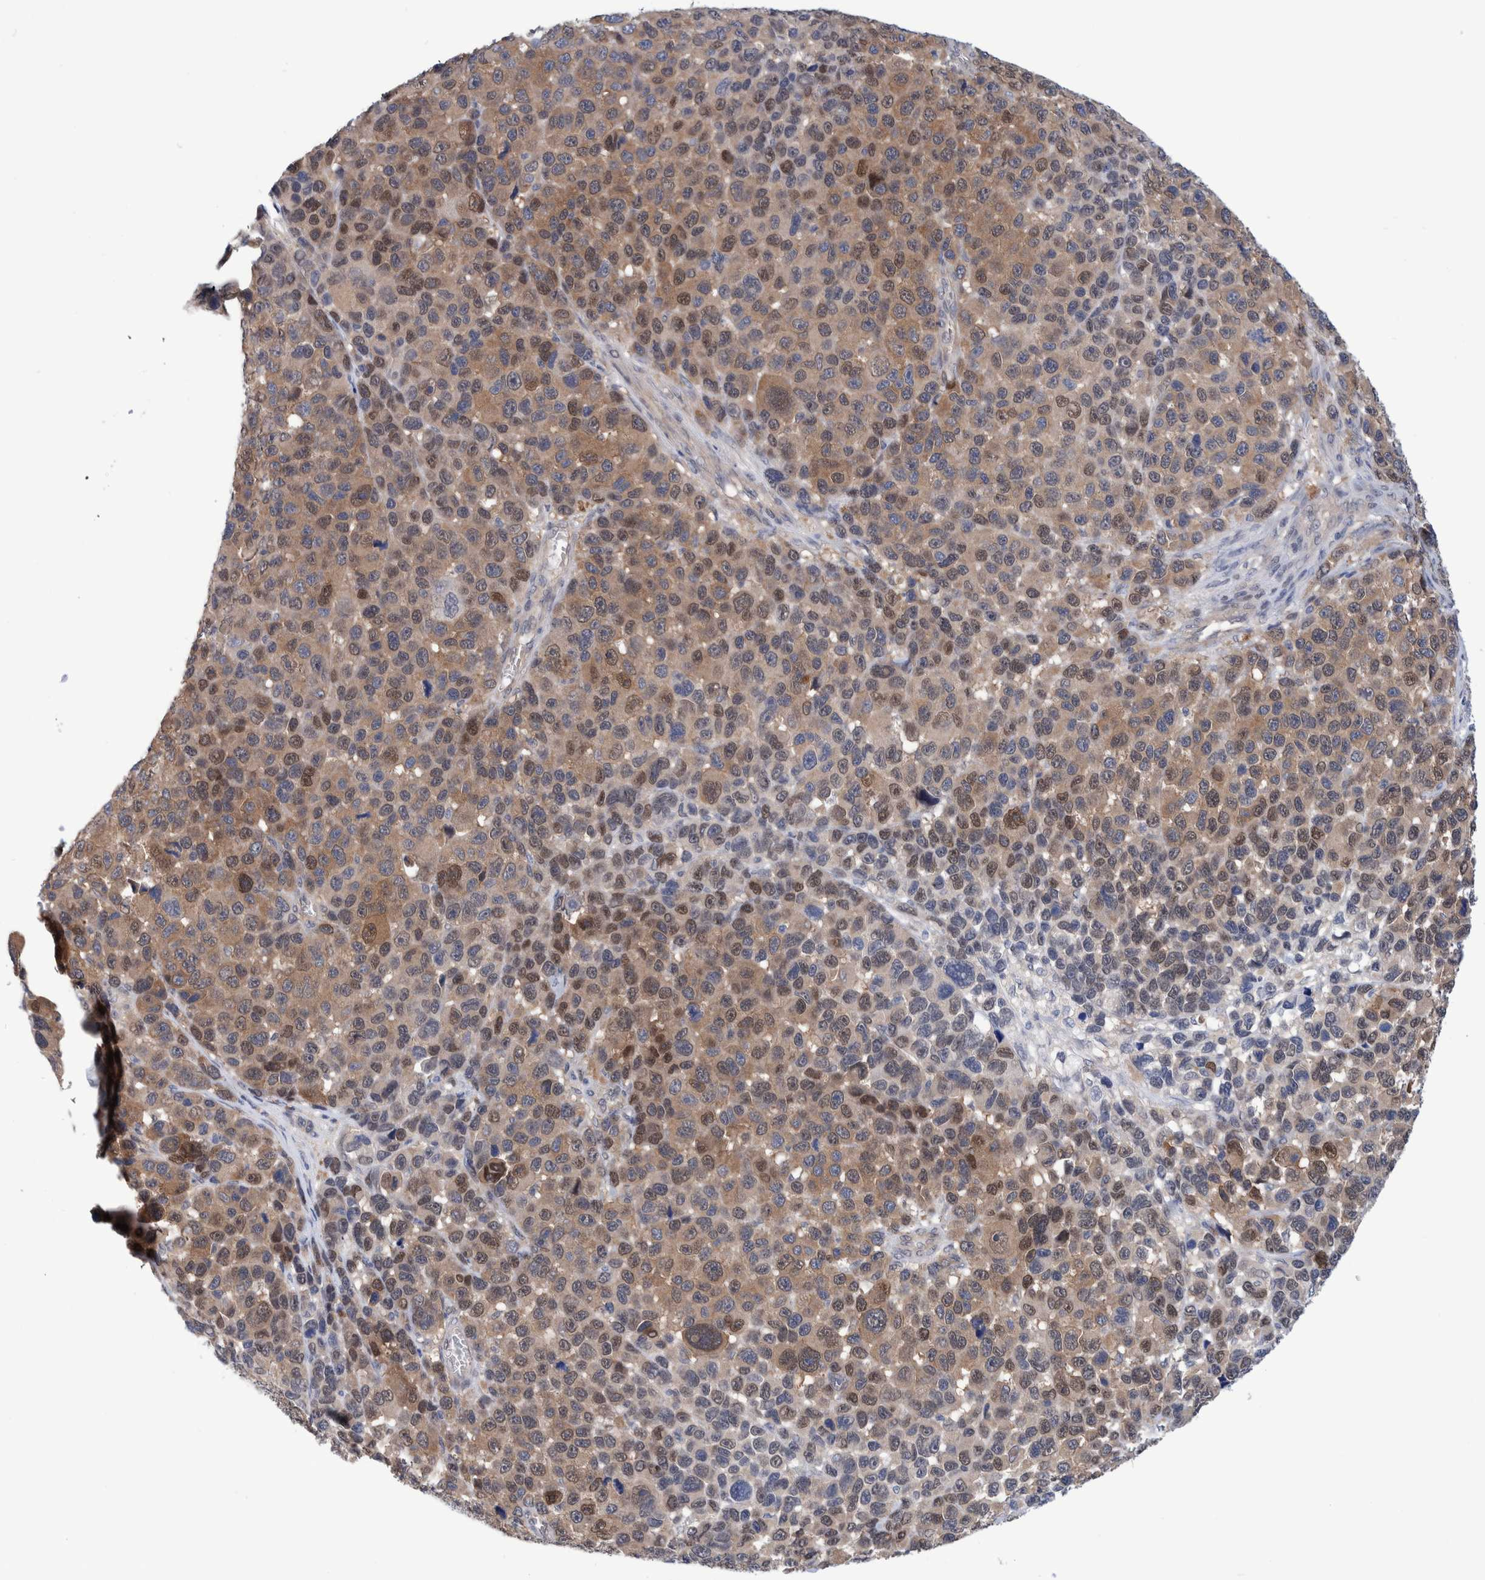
{"staining": {"intensity": "moderate", "quantity": ">75%", "location": "cytoplasmic/membranous,nuclear"}, "tissue": "melanoma", "cell_type": "Tumor cells", "image_type": "cancer", "snomed": [{"axis": "morphology", "description": "Malignant melanoma, NOS"}, {"axis": "topography", "description": "Skin"}], "caption": "Protein analysis of melanoma tissue shows moderate cytoplasmic/membranous and nuclear staining in approximately >75% of tumor cells.", "gene": "PFAS", "patient": {"sex": "male", "age": 53}}